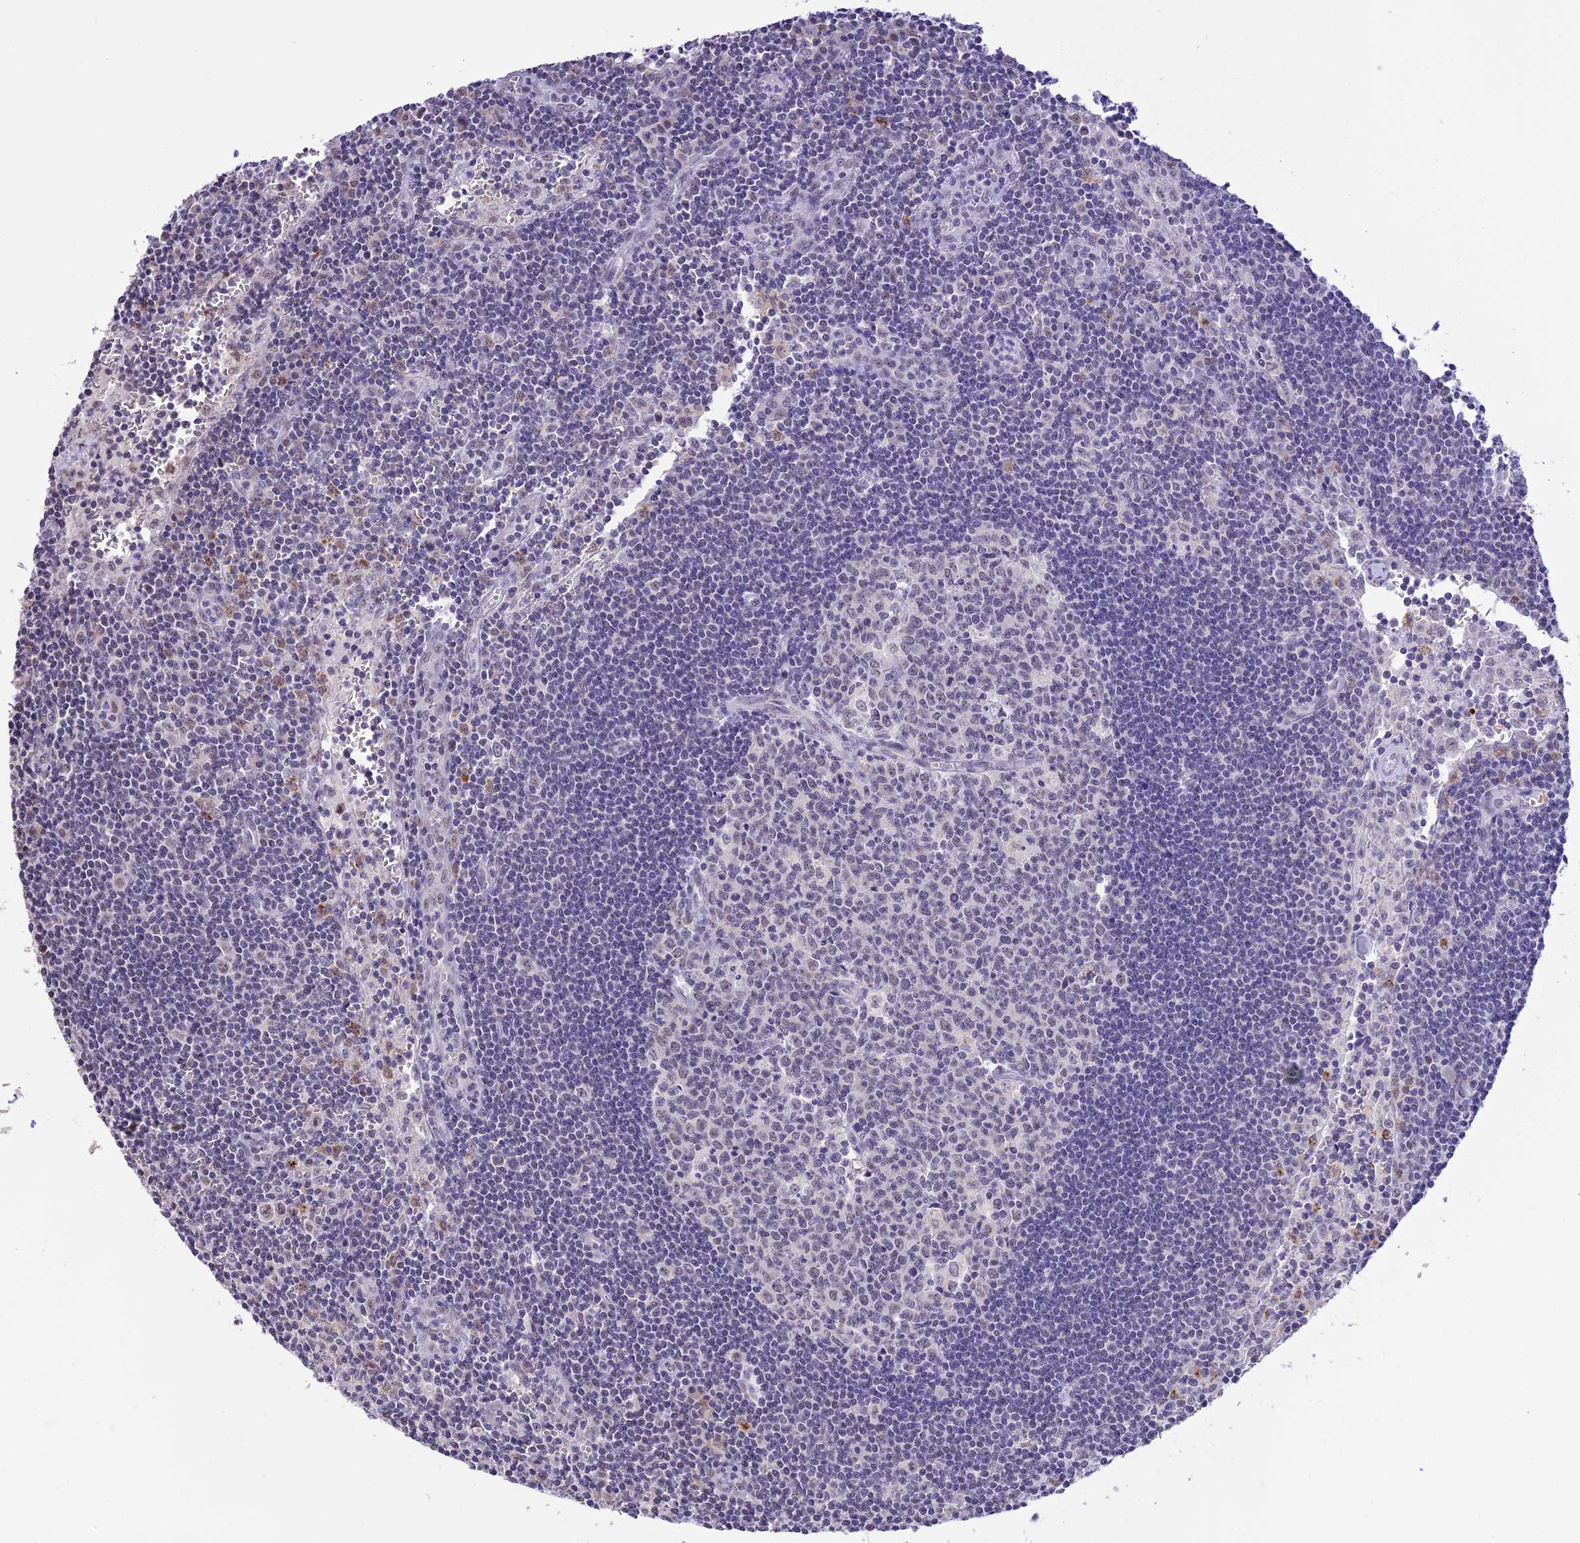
{"staining": {"intensity": "negative", "quantity": "none", "location": "none"}, "tissue": "lymph node", "cell_type": "Germinal center cells", "image_type": "normal", "snomed": [{"axis": "morphology", "description": "Normal tissue, NOS"}, {"axis": "topography", "description": "Lymph node"}], "caption": "Human lymph node stained for a protein using immunohistochemistry (IHC) demonstrates no staining in germinal center cells.", "gene": "AHSP", "patient": {"sex": "female", "age": 32}}